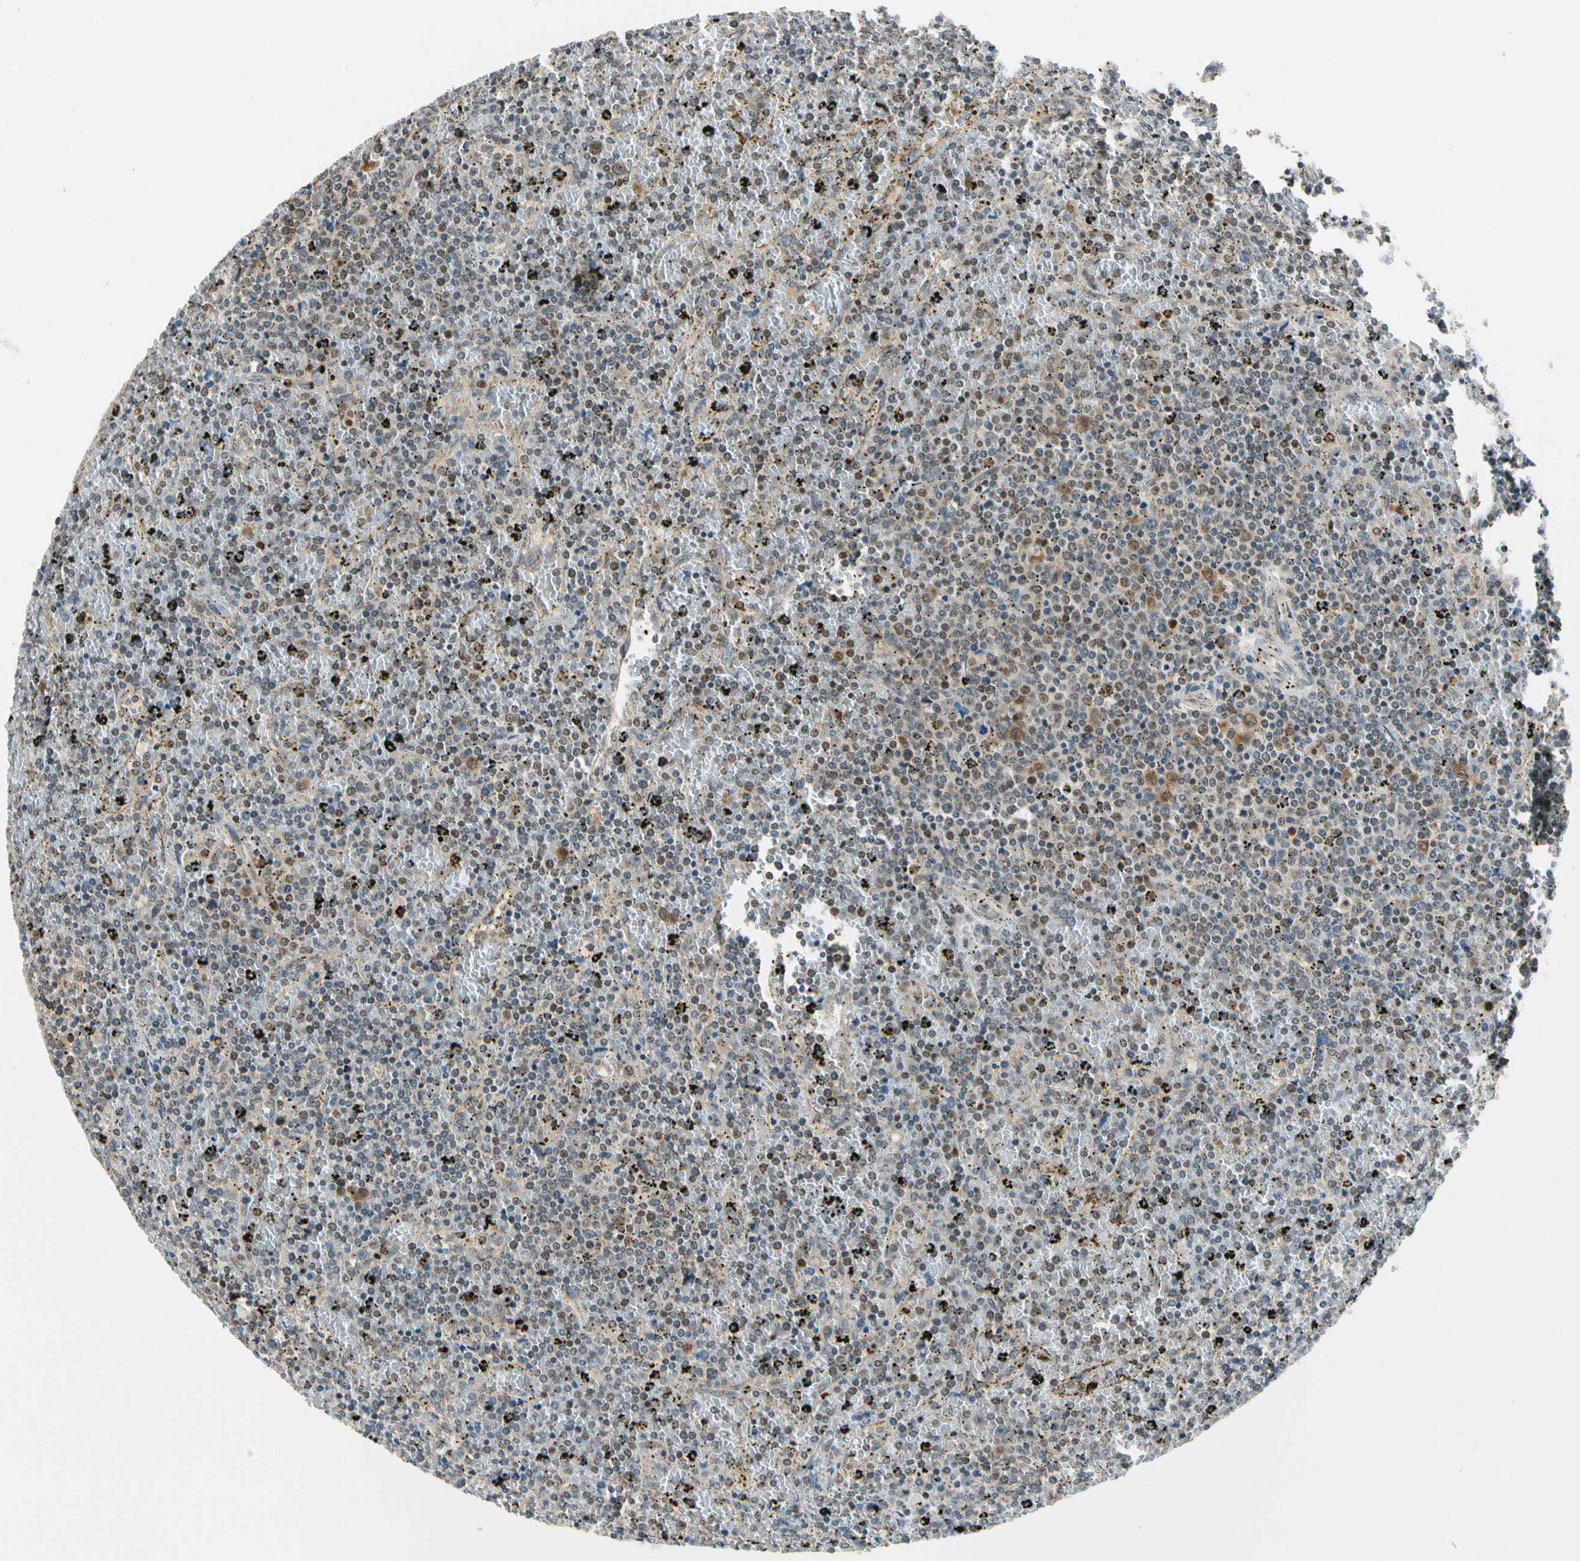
{"staining": {"intensity": "moderate", "quantity": "<25%", "location": "cytoplasmic/membranous"}, "tissue": "lymphoma", "cell_type": "Tumor cells", "image_type": "cancer", "snomed": [{"axis": "morphology", "description": "Malignant lymphoma, non-Hodgkin's type, Low grade"}, {"axis": "topography", "description": "Spleen"}], "caption": "This histopathology image demonstrates lymphoma stained with immunohistochemistry (IHC) to label a protein in brown. The cytoplasmic/membranous of tumor cells show moderate positivity for the protein. Nuclei are counter-stained blue.", "gene": "PDK2", "patient": {"sex": "female", "age": 77}}